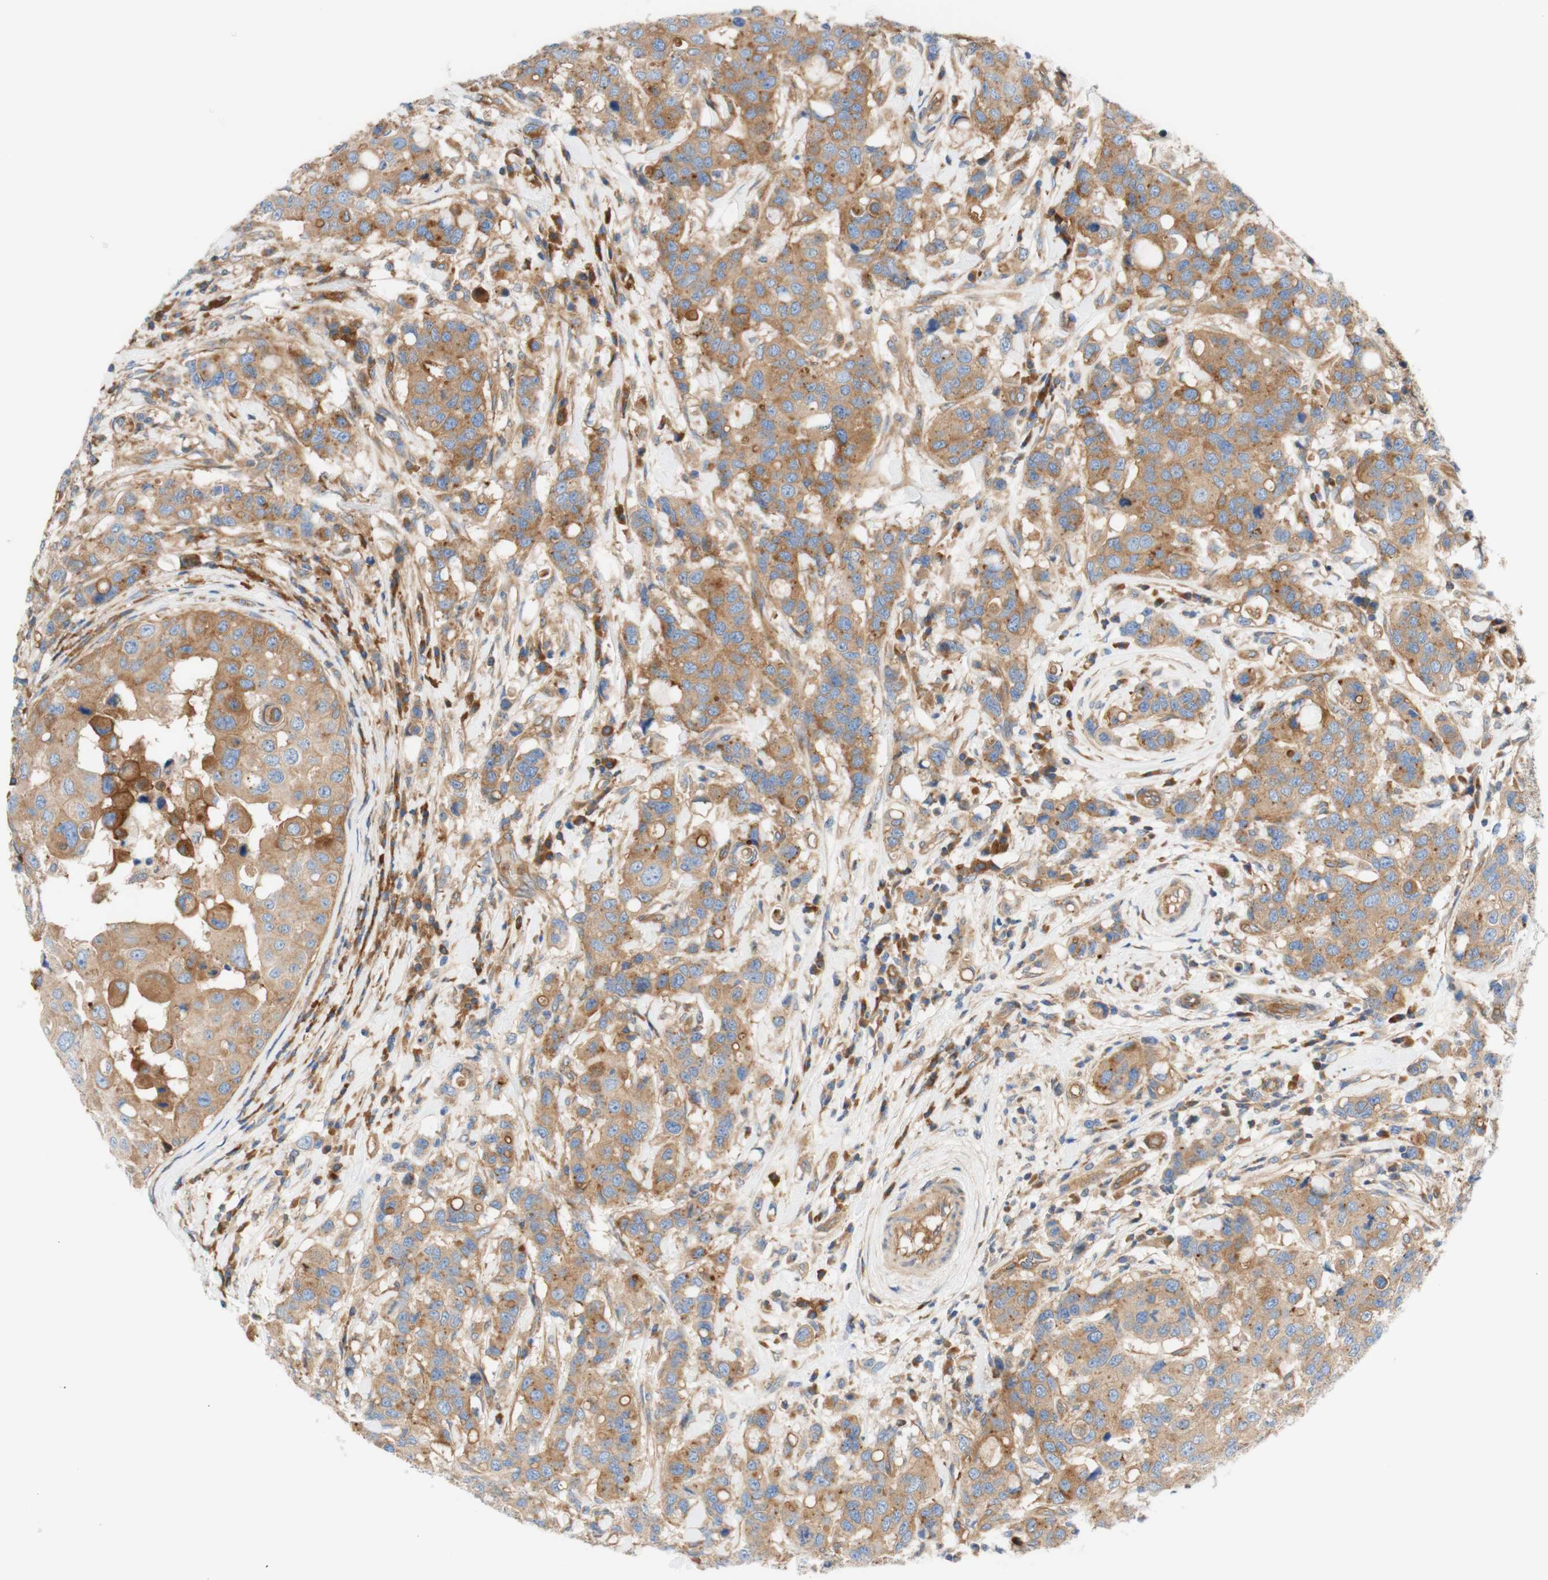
{"staining": {"intensity": "moderate", "quantity": ">75%", "location": "cytoplasmic/membranous"}, "tissue": "breast cancer", "cell_type": "Tumor cells", "image_type": "cancer", "snomed": [{"axis": "morphology", "description": "Duct carcinoma"}, {"axis": "topography", "description": "Breast"}], "caption": "Breast cancer tissue shows moderate cytoplasmic/membranous positivity in approximately >75% of tumor cells, visualized by immunohistochemistry.", "gene": "STOM", "patient": {"sex": "female", "age": 27}}